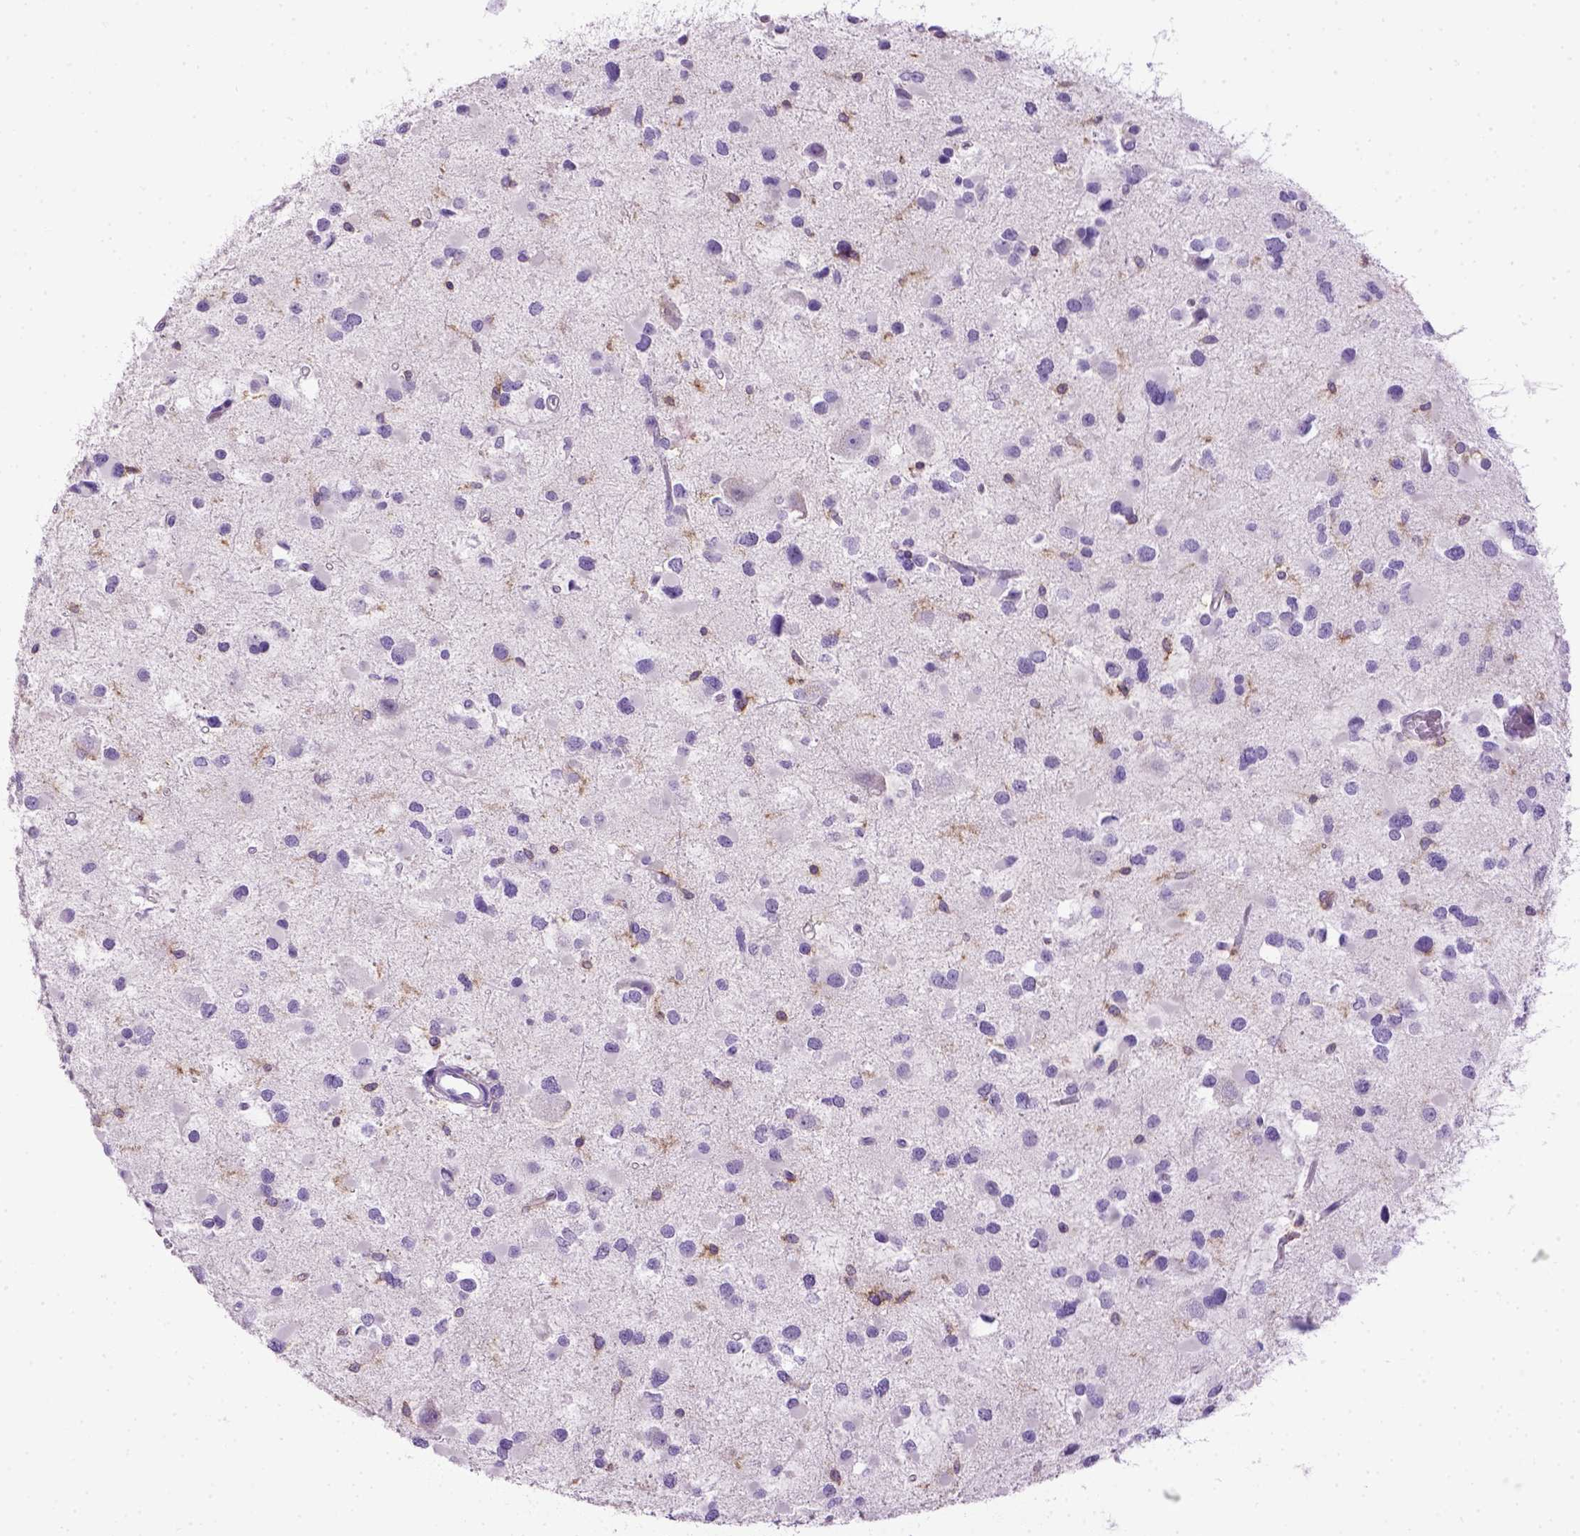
{"staining": {"intensity": "negative", "quantity": "none", "location": "none"}, "tissue": "glioma", "cell_type": "Tumor cells", "image_type": "cancer", "snomed": [{"axis": "morphology", "description": "Glioma, malignant, Low grade"}, {"axis": "topography", "description": "Brain"}], "caption": "An image of human glioma is negative for staining in tumor cells.", "gene": "ITGAX", "patient": {"sex": "female", "age": 32}}